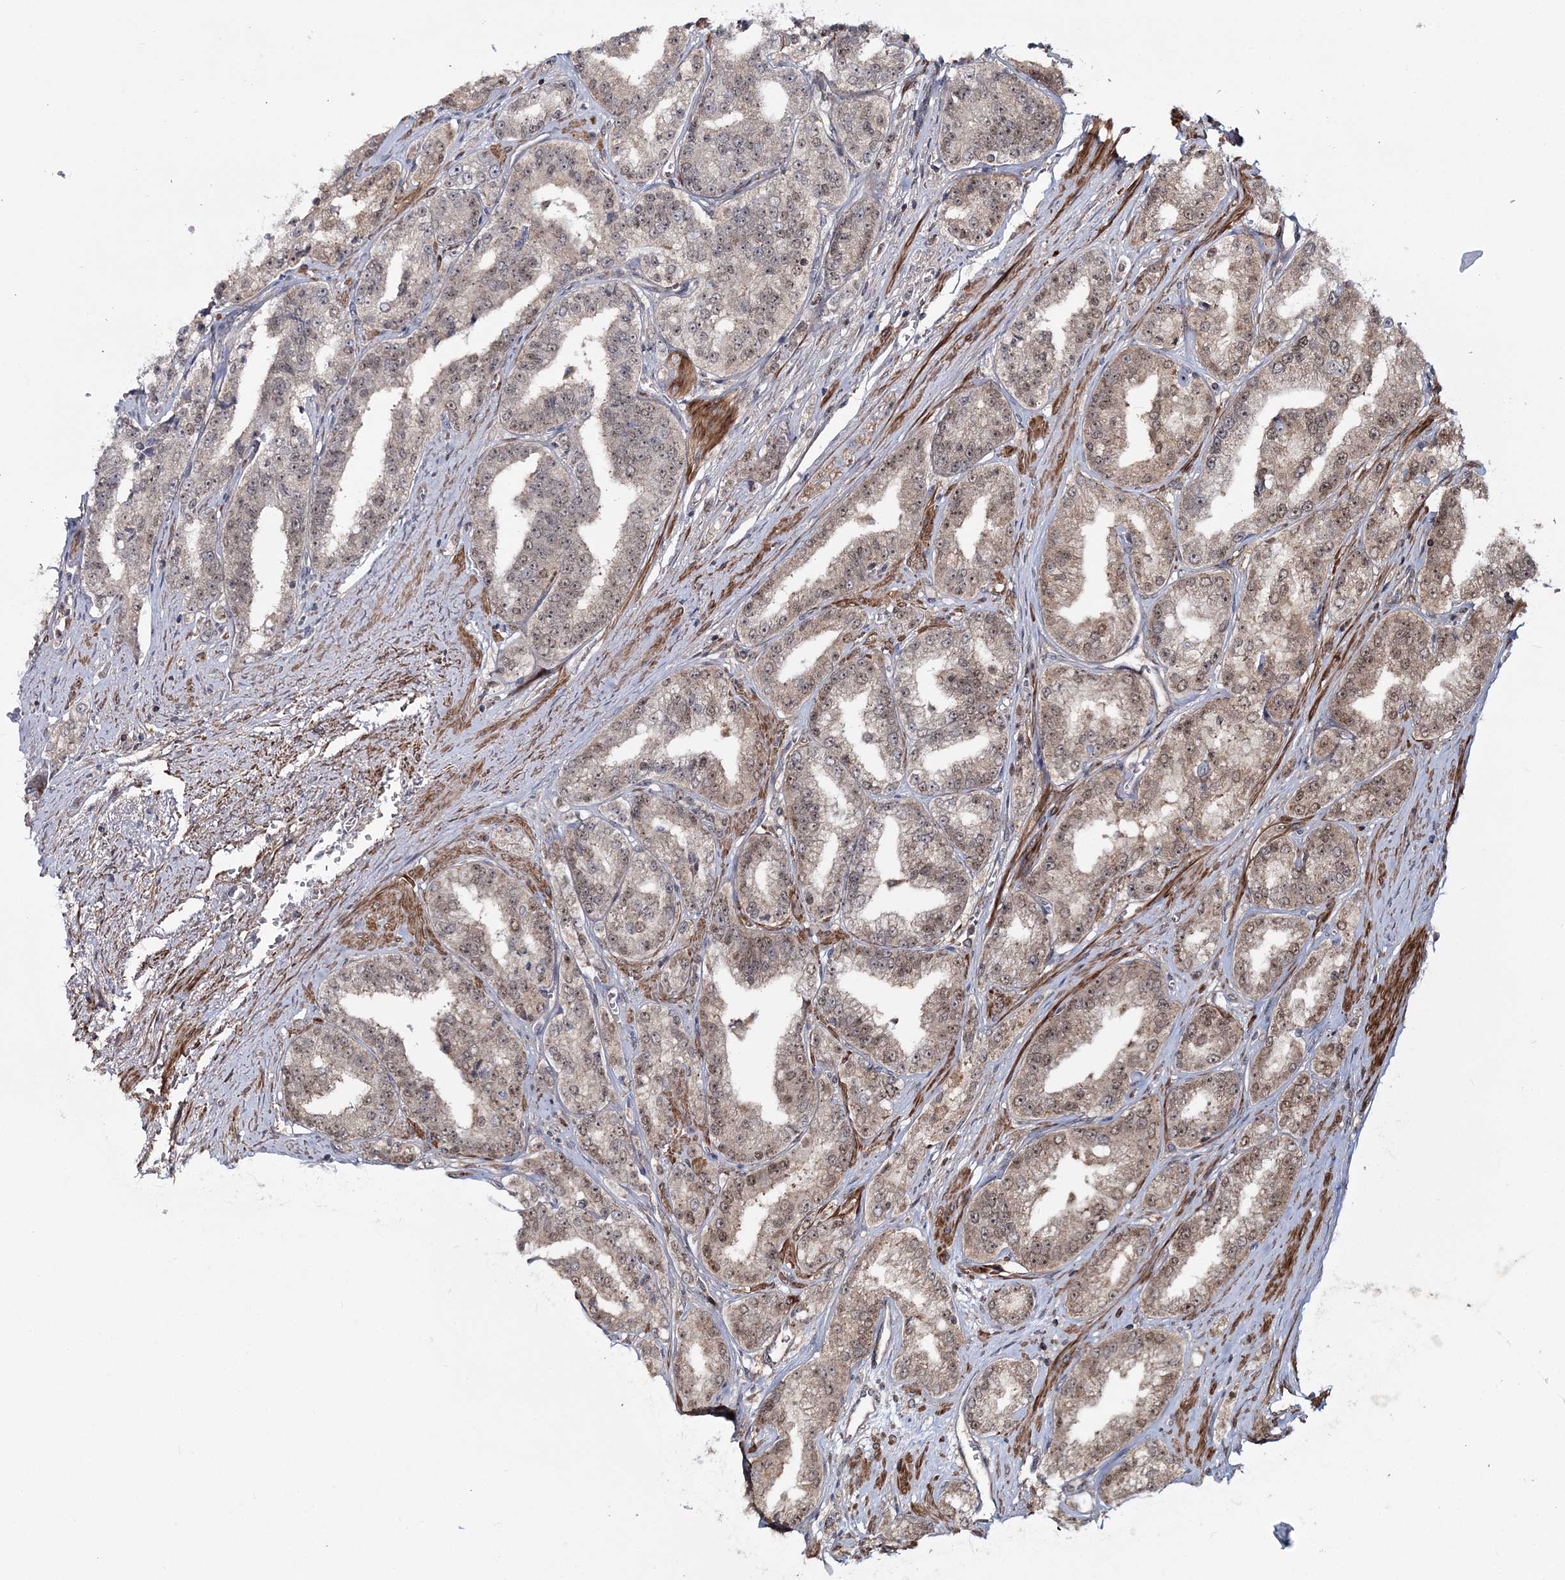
{"staining": {"intensity": "weak", "quantity": ">75%", "location": "cytoplasmic/membranous,nuclear"}, "tissue": "prostate cancer", "cell_type": "Tumor cells", "image_type": "cancer", "snomed": [{"axis": "morphology", "description": "Adenocarcinoma, High grade"}, {"axis": "topography", "description": "Prostate"}], "caption": "Immunohistochemical staining of human prostate cancer exhibits low levels of weak cytoplasmic/membranous and nuclear protein positivity in about >75% of tumor cells.", "gene": "MOCS2", "patient": {"sex": "male", "age": 71}}